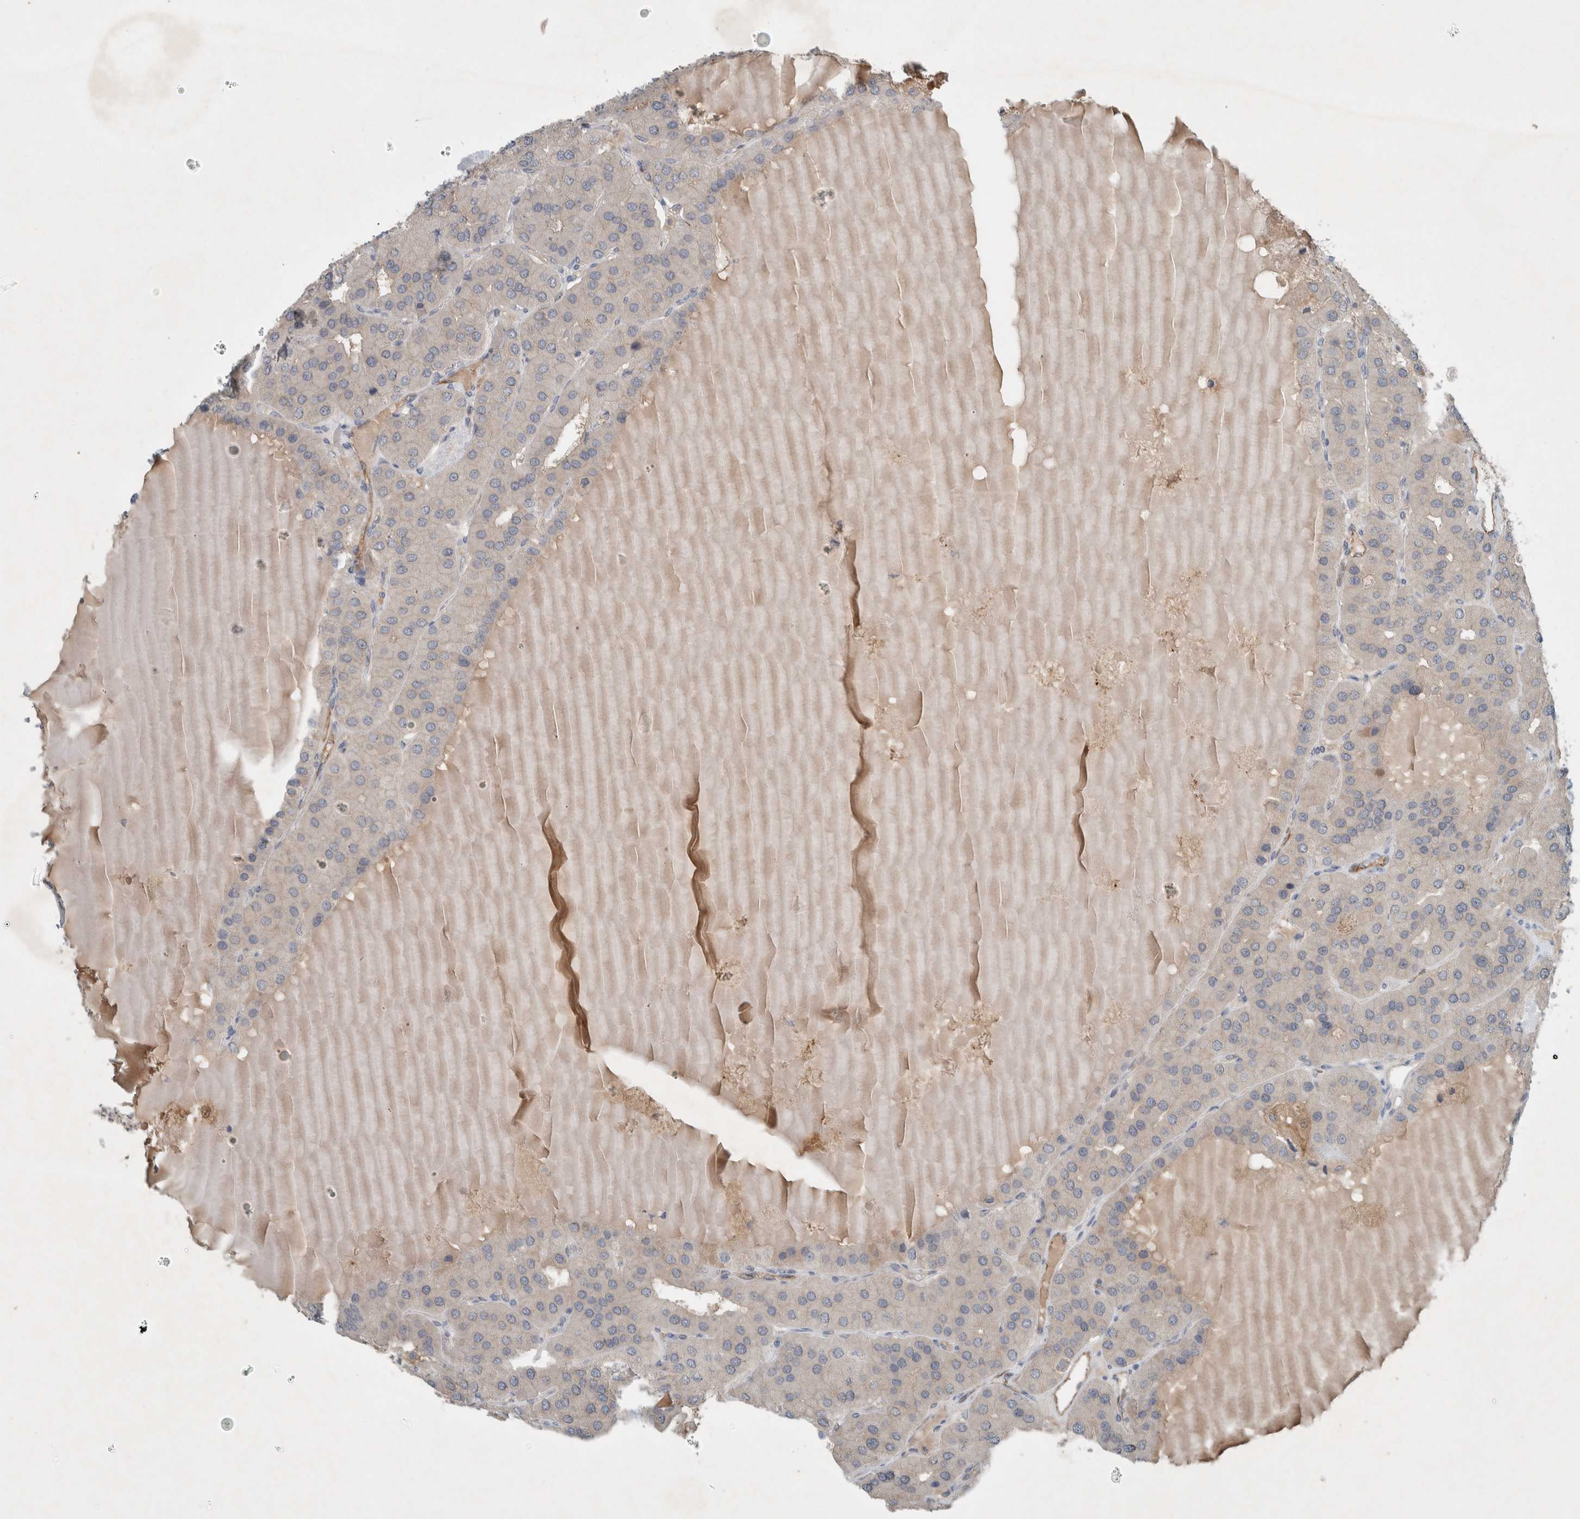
{"staining": {"intensity": "negative", "quantity": "none", "location": "none"}, "tissue": "parathyroid gland", "cell_type": "Glandular cells", "image_type": "normal", "snomed": [{"axis": "morphology", "description": "Normal tissue, NOS"}, {"axis": "morphology", "description": "Adenoma, NOS"}, {"axis": "topography", "description": "Parathyroid gland"}], "caption": "The micrograph reveals no significant positivity in glandular cells of parathyroid gland. The staining is performed using DAB (3,3'-diaminobenzidine) brown chromogen with nuclei counter-stained in using hematoxylin.", "gene": "ENSG00000285245", "patient": {"sex": "female", "age": 86}}